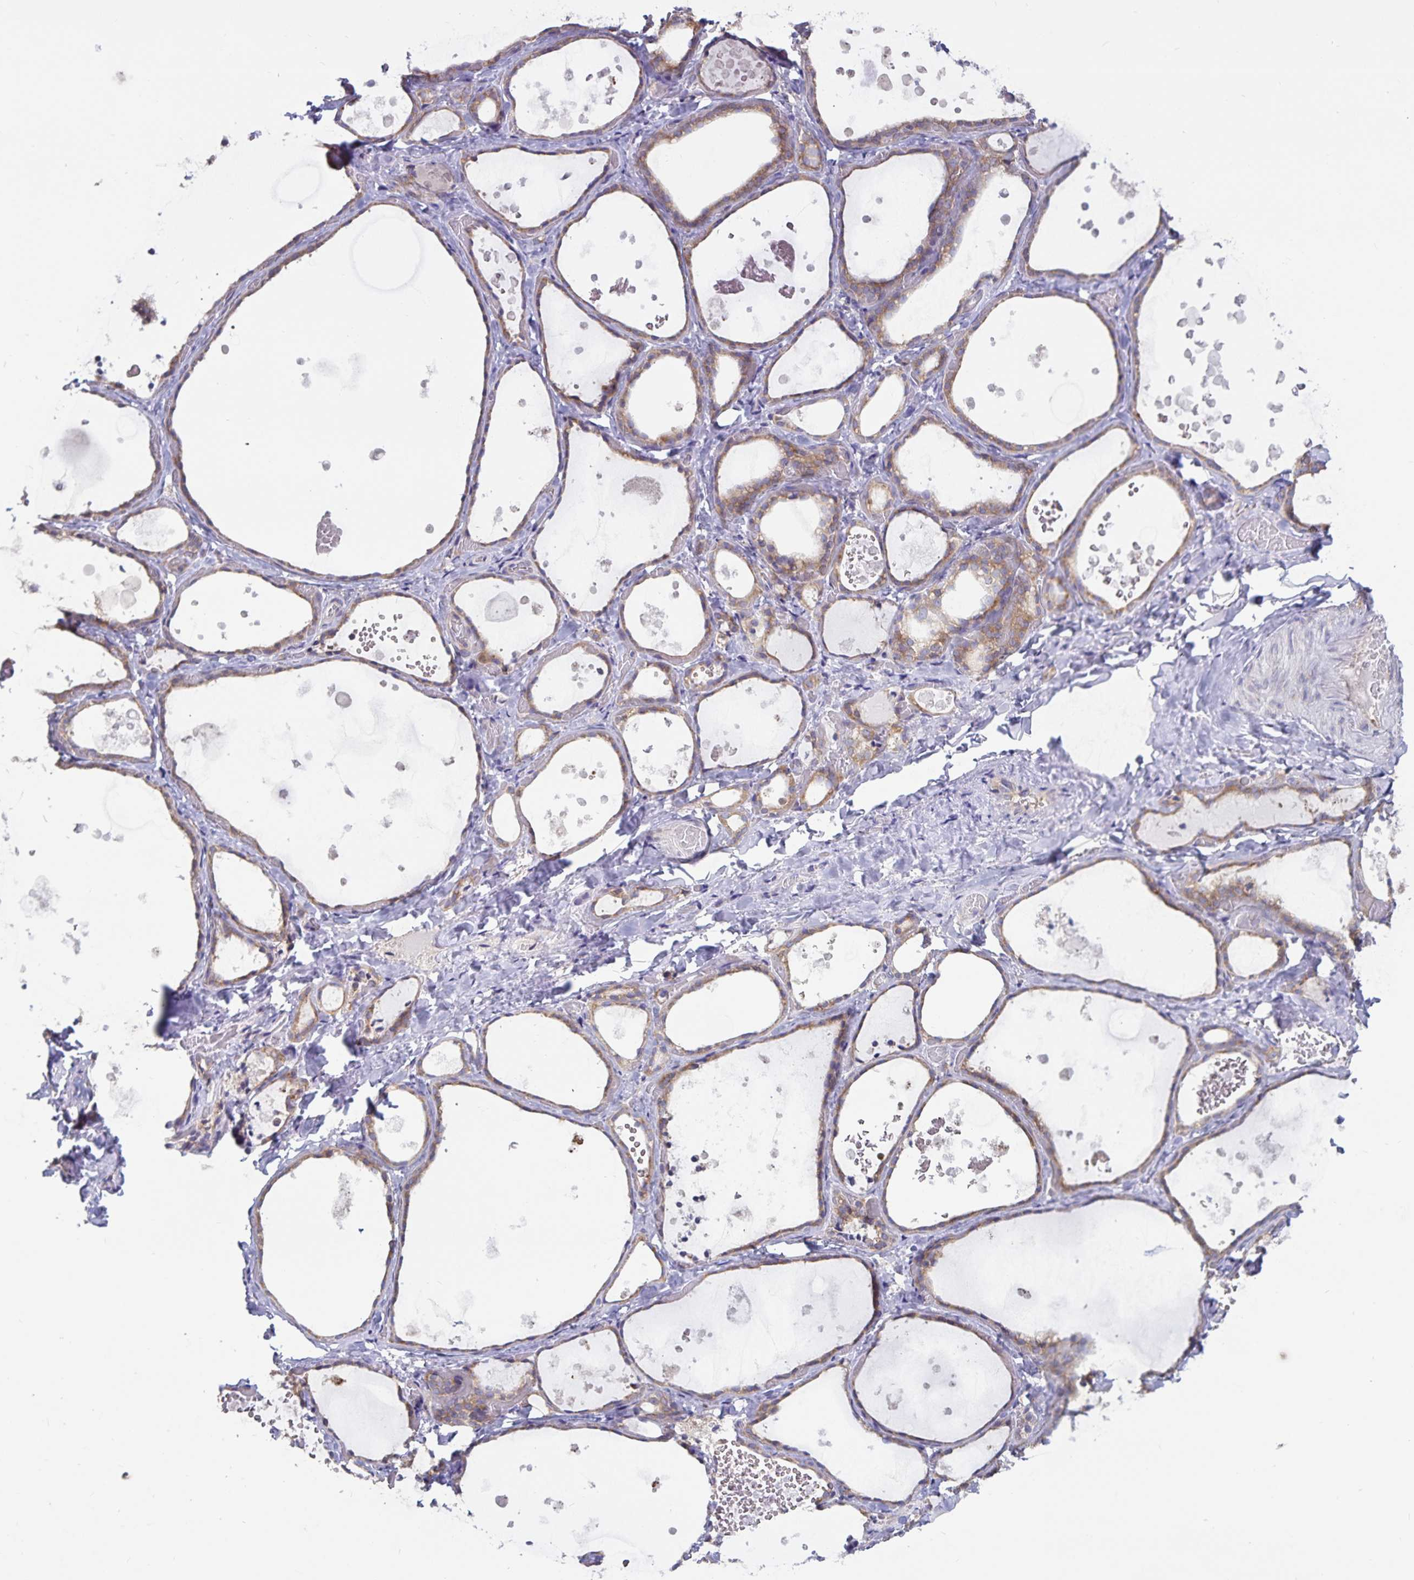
{"staining": {"intensity": "weak", "quantity": ">75%", "location": "cytoplasmic/membranous"}, "tissue": "thyroid gland", "cell_type": "Glandular cells", "image_type": "normal", "snomed": [{"axis": "morphology", "description": "Normal tissue, NOS"}, {"axis": "topography", "description": "Thyroid gland"}], "caption": "Glandular cells display low levels of weak cytoplasmic/membranous expression in about >75% of cells in unremarkable human thyroid gland.", "gene": "FAM120A", "patient": {"sex": "female", "age": 56}}